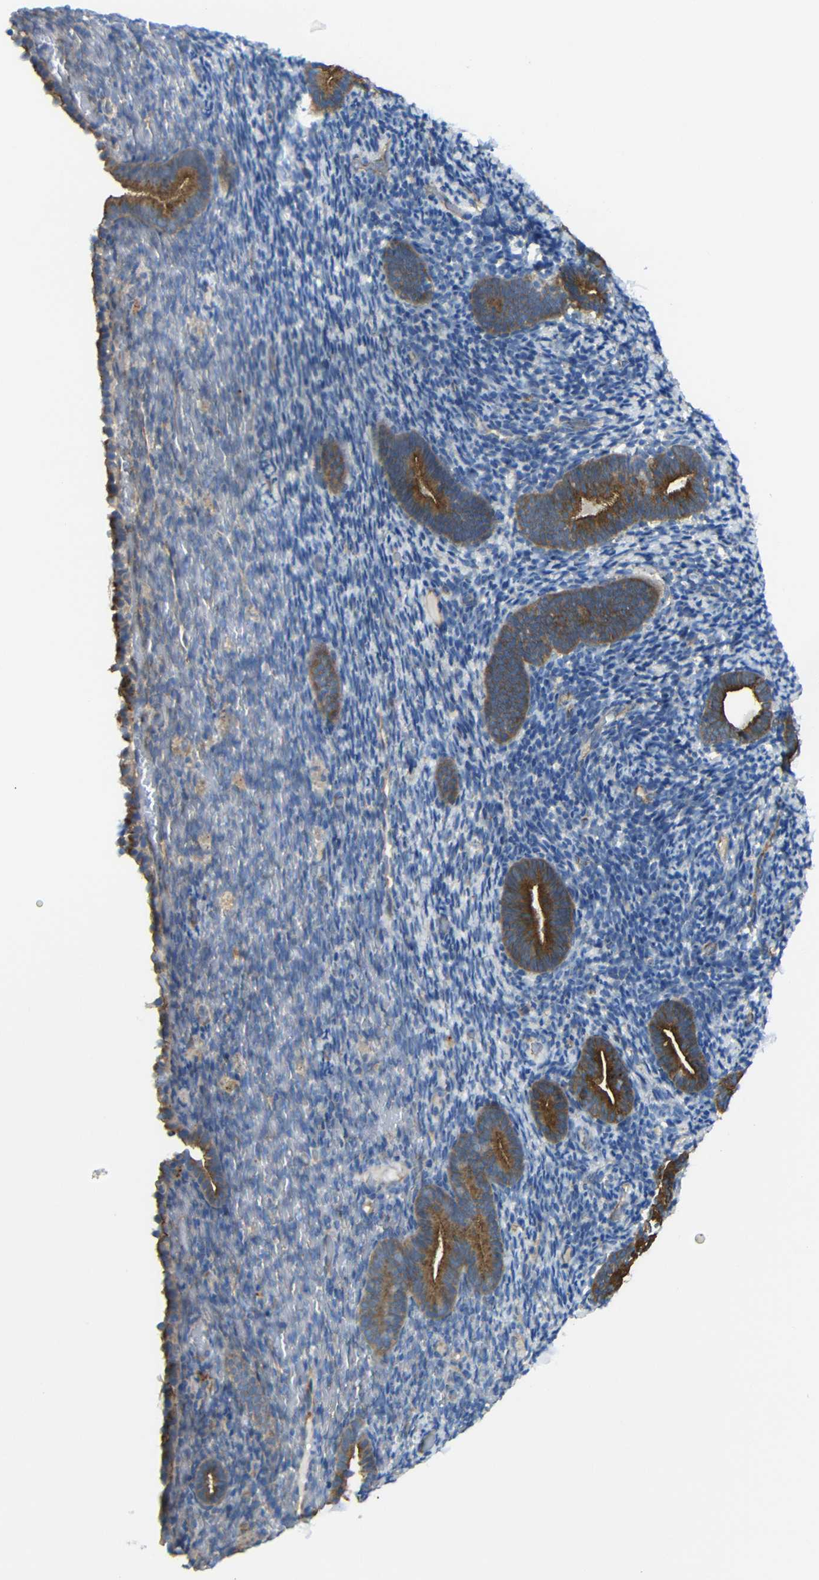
{"staining": {"intensity": "weak", "quantity": "<25%", "location": "cytoplasmic/membranous"}, "tissue": "endometrium", "cell_type": "Cells in endometrial stroma", "image_type": "normal", "snomed": [{"axis": "morphology", "description": "Normal tissue, NOS"}, {"axis": "topography", "description": "Endometrium"}], "caption": "A high-resolution micrograph shows immunohistochemistry staining of unremarkable endometrium, which displays no significant positivity in cells in endometrial stroma.", "gene": "SYPL1", "patient": {"sex": "female", "age": 51}}